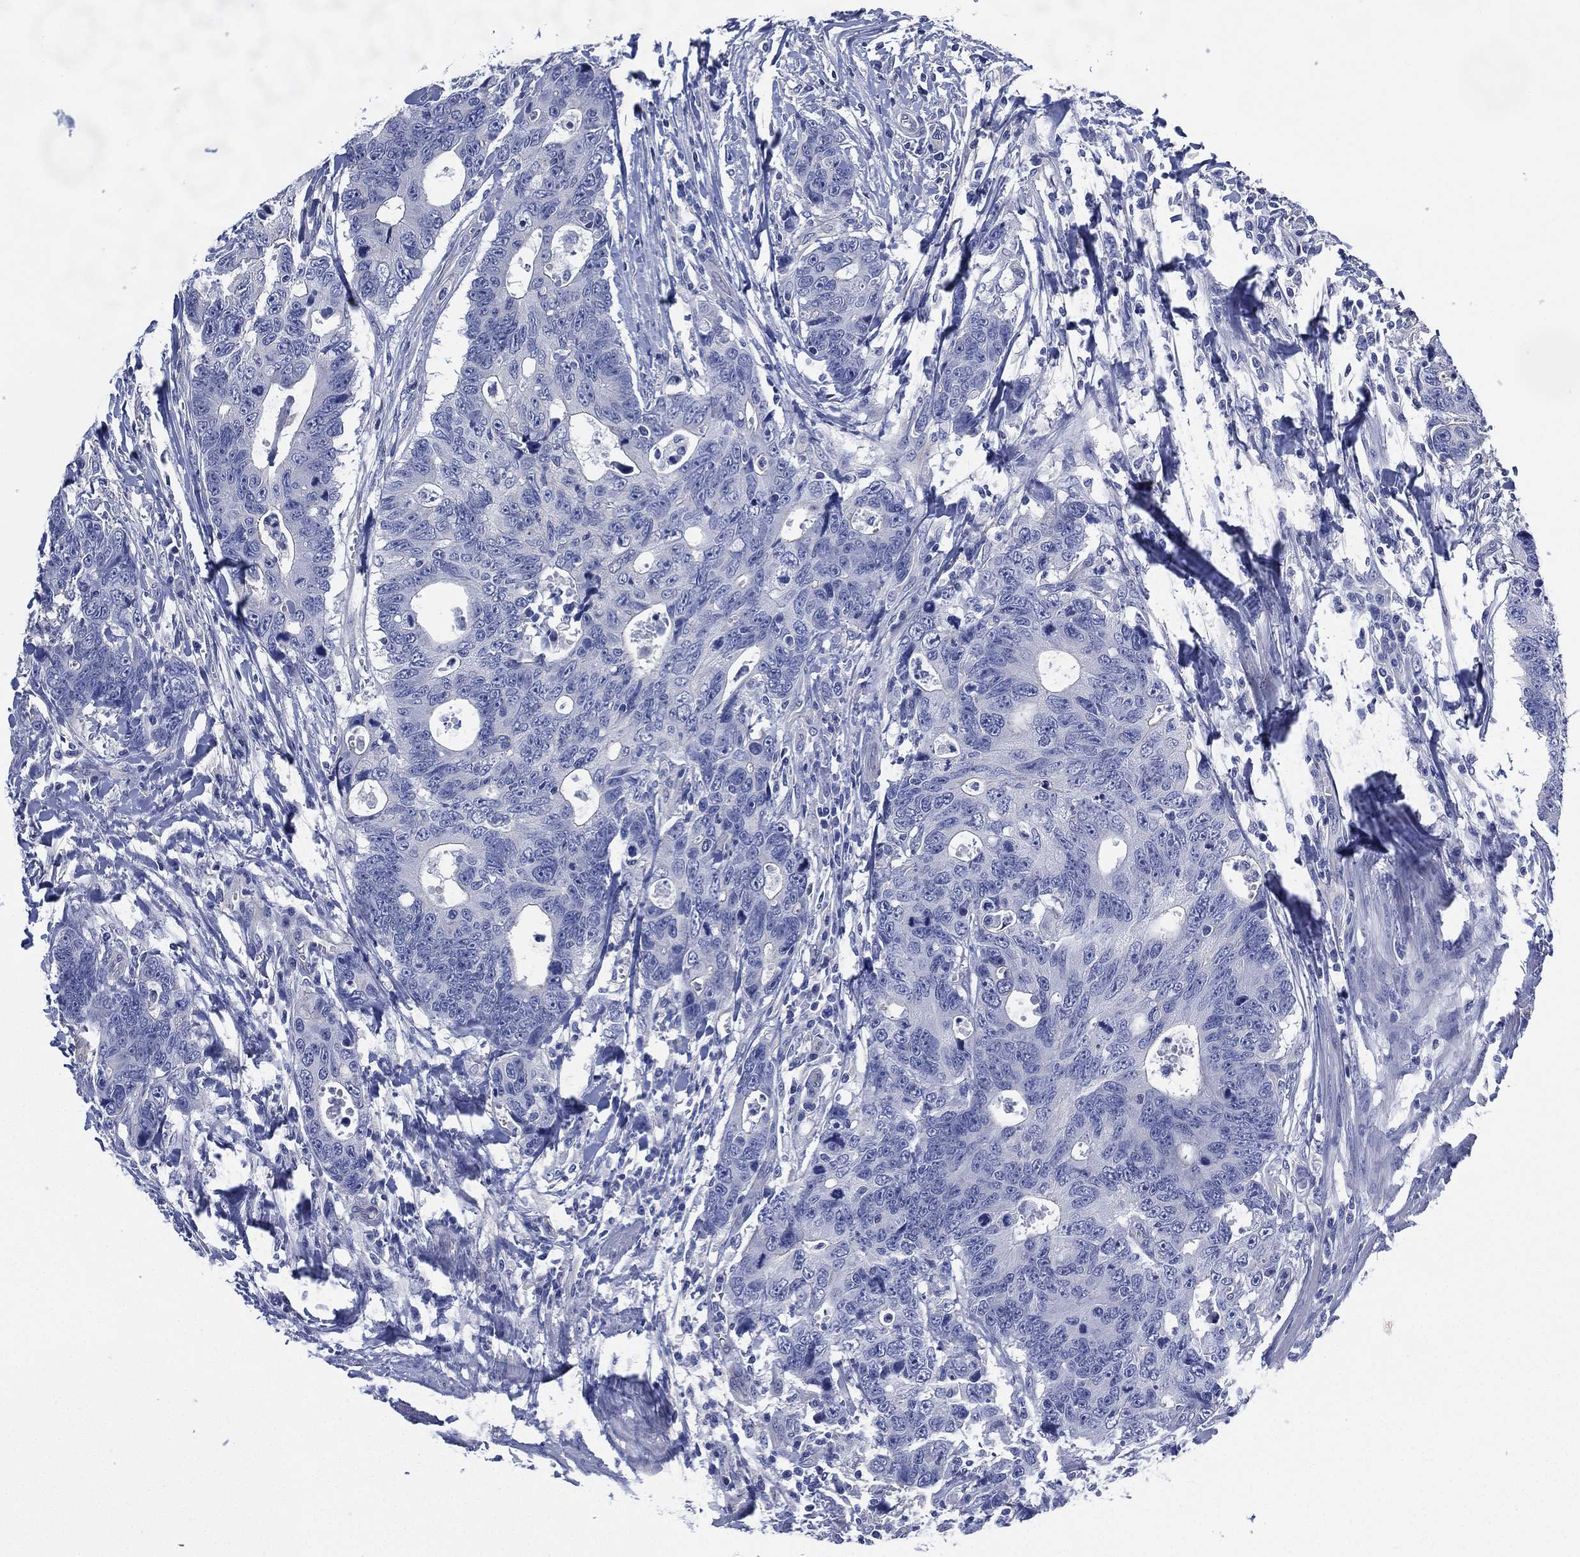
{"staining": {"intensity": "negative", "quantity": "none", "location": "none"}, "tissue": "colorectal cancer", "cell_type": "Tumor cells", "image_type": "cancer", "snomed": [{"axis": "morphology", "description": "Adenocarcinoma, NOS"}, {"axis": "topography", "description": "Colon"}], "caption": "The immunohistochemistry image has no significant positivity in tumor cells of adenocarcinoma (colorectal) tissue.", "gene": "CCDC70", "patient": {"sex": "female", "age": 77}}